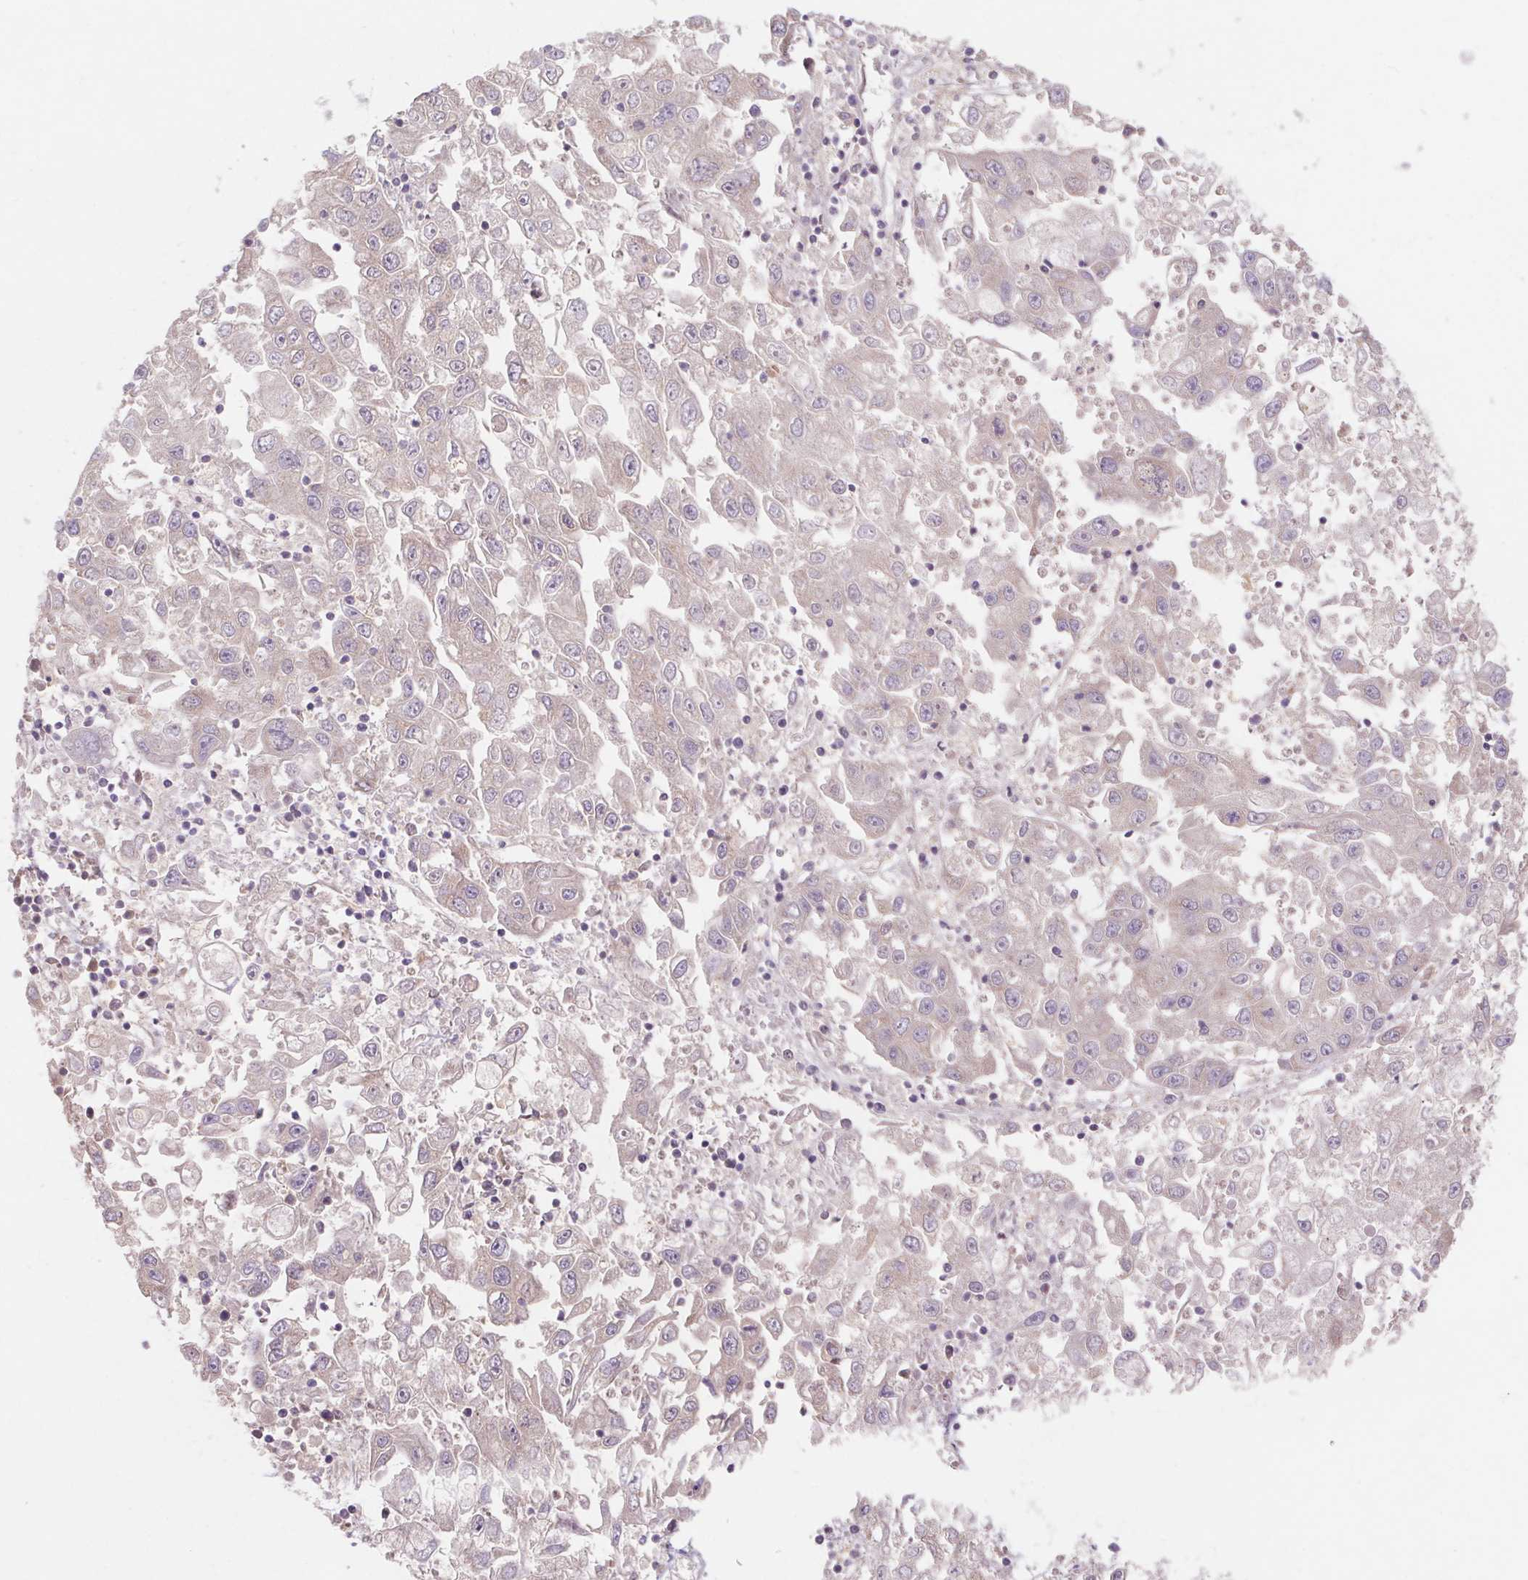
{"staining": {"intensity": "weak", "quantity": "25%-75%", "location": "cytoplasmic/membranous"}, "tissue": "endometrial cancer", "cell_type": "Tumor cells", "image_type": "cancer", "snomed": [{"axis": "morphology", "description": "Adenocarcinoma, NOS"}, {"axis": "topography", "description": "Uterus"}], "caption": "This is an image of immunohistochemistry staining of endometrial adenocarcinoma, which shows weak expression in the cytoplasmic/membranous of tumor cells.", "gene": "RAB1A", "patient": {"sex": "female", "age": 62}}